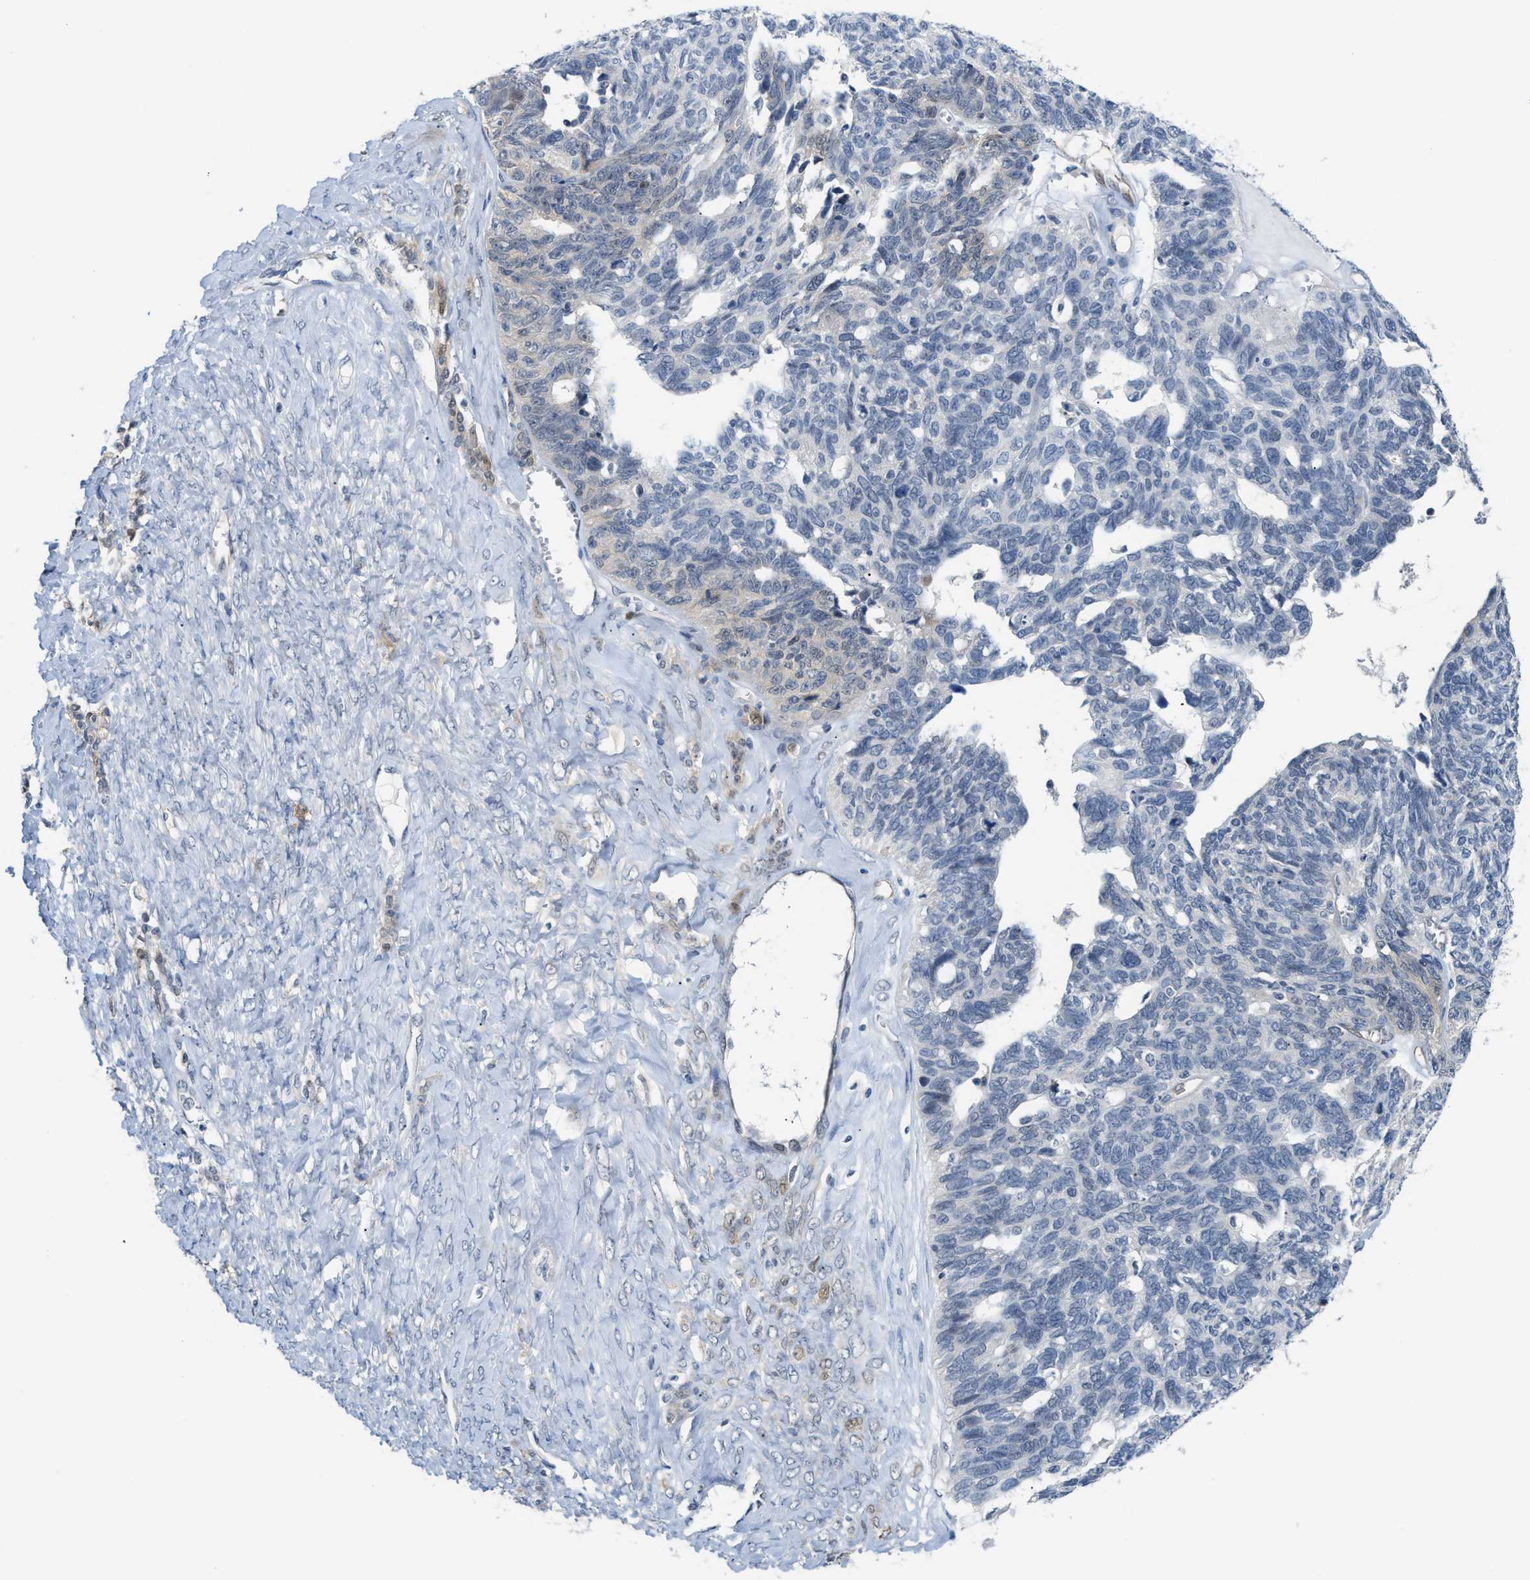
{"staining": {"intensity": "weak", "quantity": "<25%", "location": "cytoplasmic/membranous"}, "tissue": "ovarian cancer", "cell_type": "Tumor cells", "image_type": "cancer", "snomed": [{"axis": "morphology", "description": "Cystadenocarcinoma, serous, NOS"}, {"axis": "topography", "description": "Ovary"}], "caption": "Immunohistochemical staining of human ovarian serous cystadenocarcinoma shows no significant expression in tumor cells. (DAB immunohistochemistry (IHC), high magnification).", "gene": "PSAT1", "patient": {"sex": "female", "age": 79}}